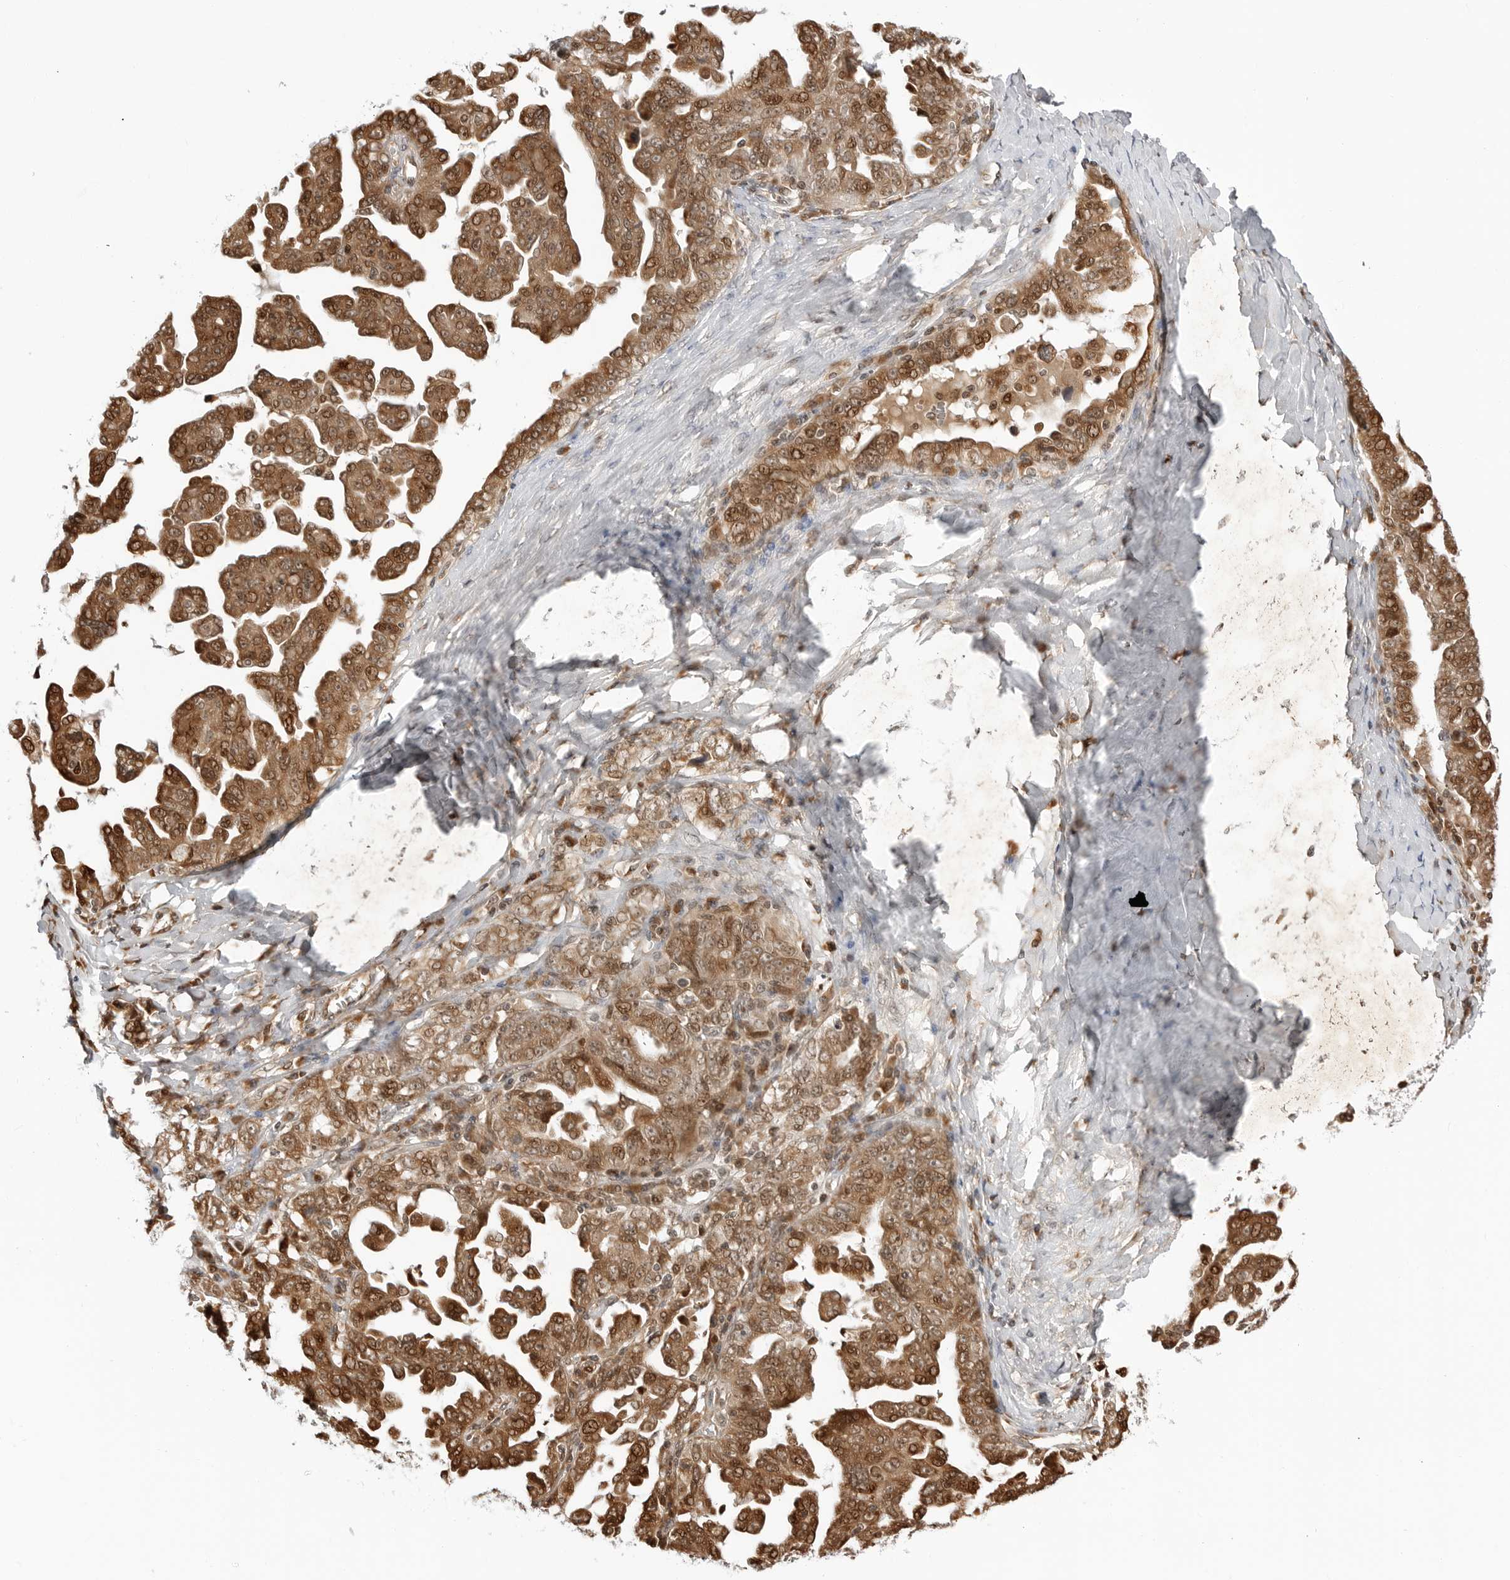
{"staining": {"intensity": "strong", "quantity": ">75%", "location": "cytoplasmic/membranous,nuclear"}, "tissue": "ovarian cancer", "cell_type": "Tumor cells", "image_type": "cancer", "snomed": [{"axis": "morphology", "description": "Carcinoma, endometroid"}, {"axis": "topography", "description": "Ovary"}], "caption": "Human endometroid carcinoma (ovarian) stained with a brown dye displays strong cytoplasmic/membranous and nuclear positive expression in about >75% of tumor cells.", "gene": "TIPRL", "patient": {"sex": "female", "age": 62}}